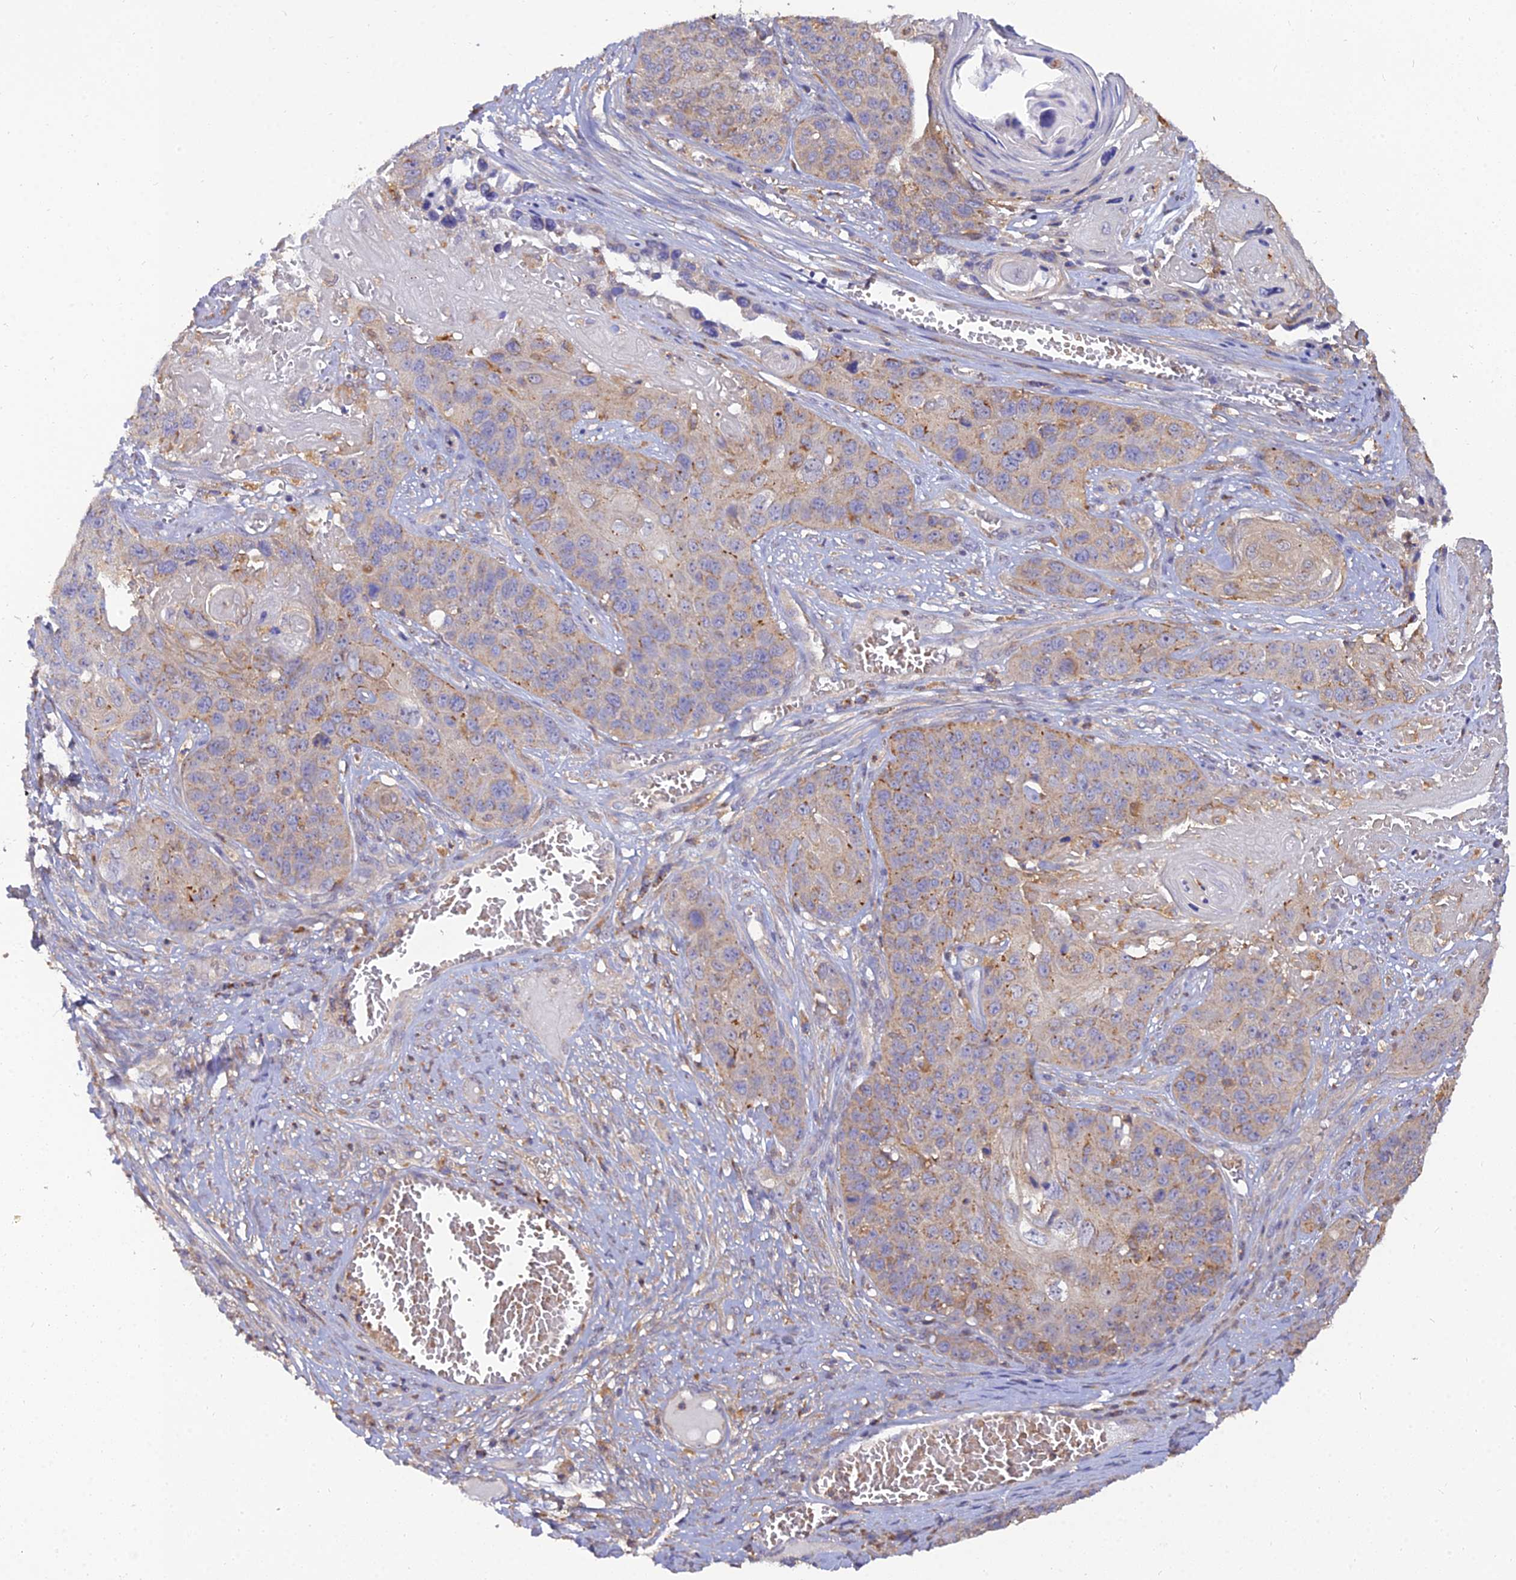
{"staining": {"intensity": "moderate", "quantity": "25%-75%", "location": "cytoplasmic/membranous"}, "tissue": "skin cancer", "cell_type": "Tumor cells", "image_type": "cancer", "snomed": [{"axis": "morphology", "description": "Squamous cell carcinoma, NOS"}, {"axis": "topography", "description": "Skin"}], "caption": "Skin cancer tissue demonstrates moderate cytoplasmic/membranous positivity in approximately 25%-75% of tumor cells, visualized by immunohistochemistry.", "gene": "ARL8B", "patient": {"sex": "male", "age": 55}}